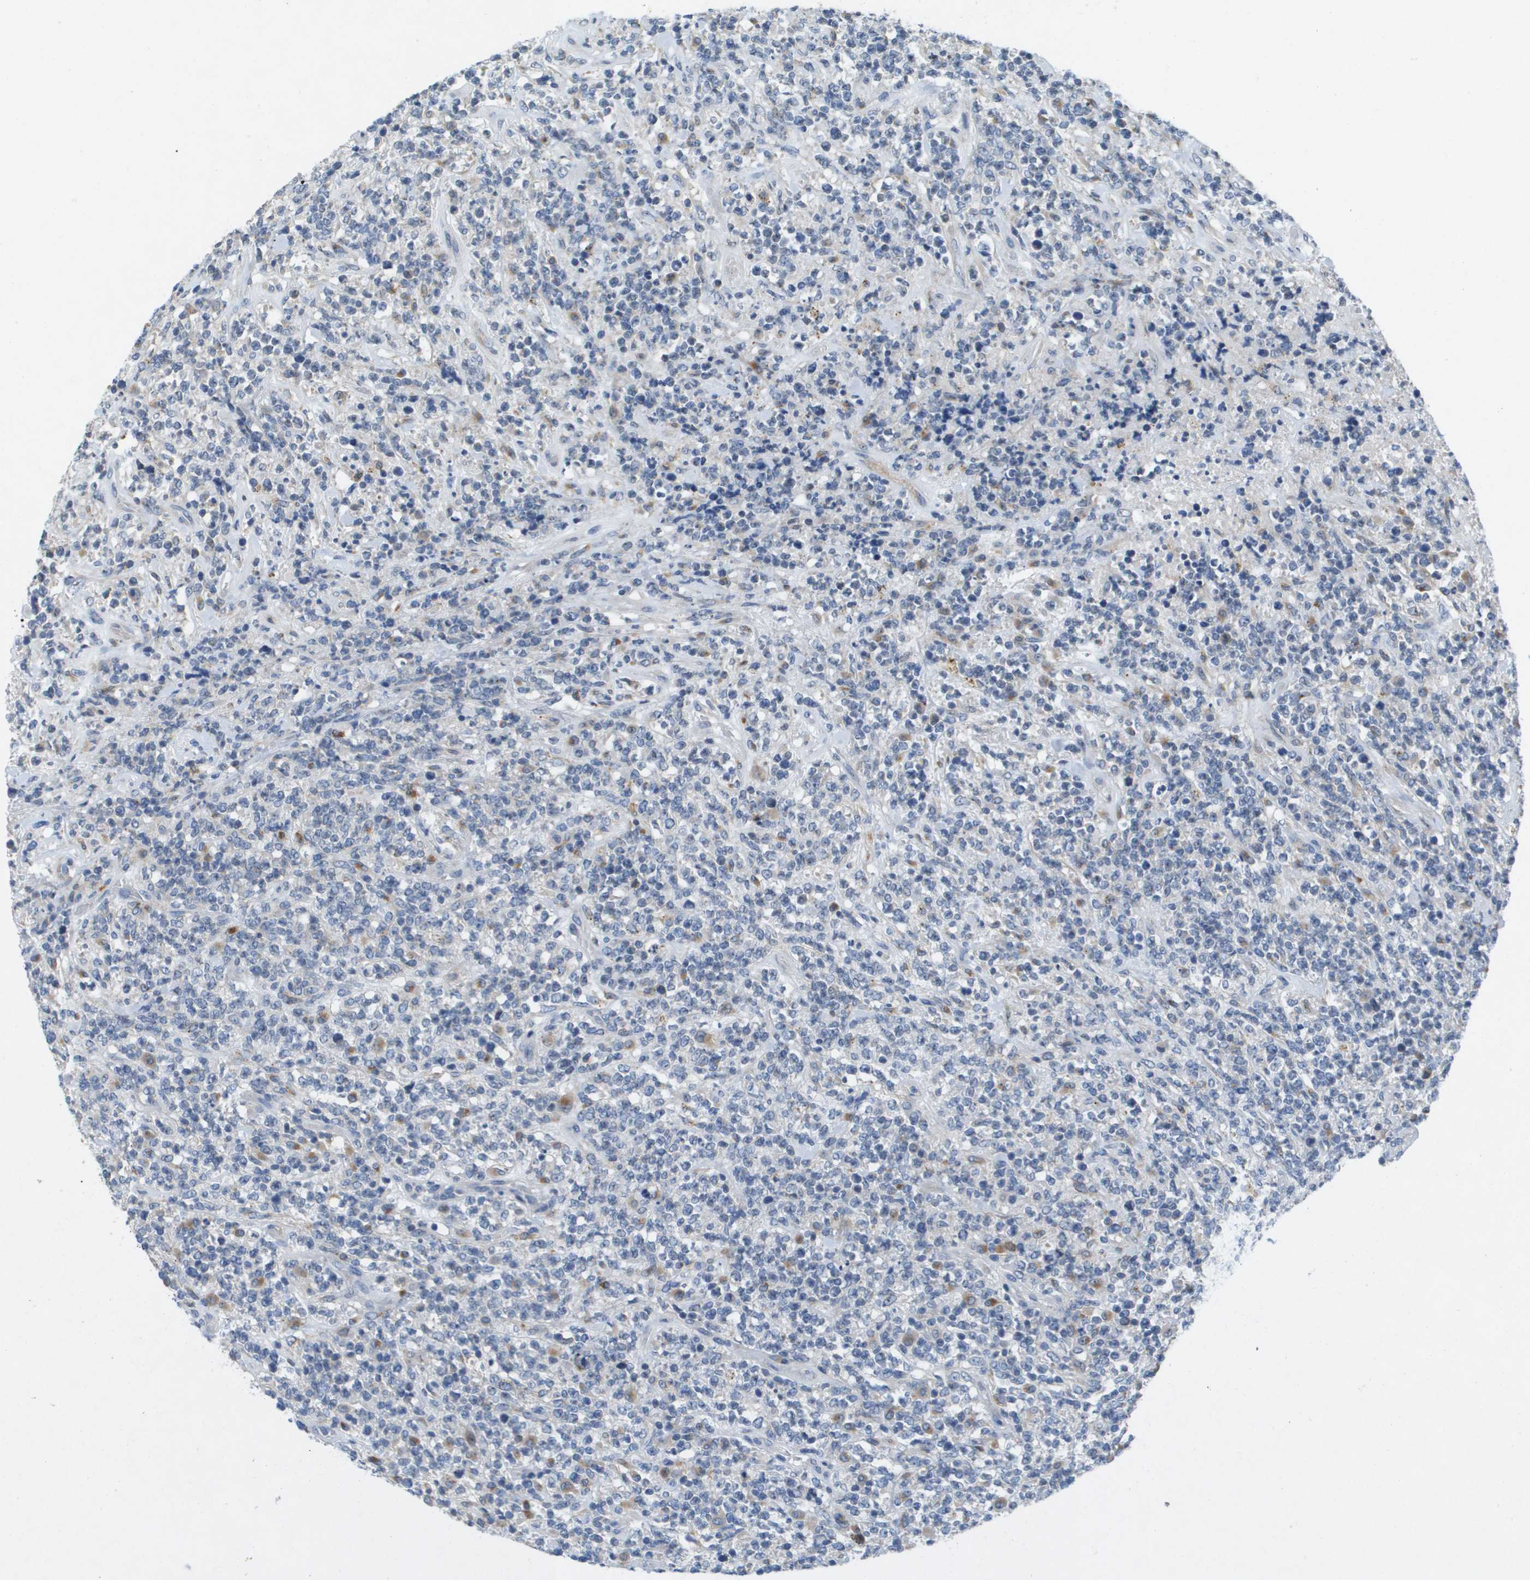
{"staining": {"intensity": "negative", "quantity": "none", "location": "none"}, "tissue": "lymphoma", "cell_type": "Tumor cells", "image_type": "cancer", "snomed": [{"axis": "morphology", "description": "Malignant lymphoma, non-Hodgkin's type, High grade"}, {"axis": "topography", "description": "Soft tissue"}], "caption": "The micrograph shows no significant staining in tumor cells of high-grade malignant lymphoma, non-Hodgkin's type.", "gene": "B3GNT5", "patient": {"sex": "male", "age": 18}}